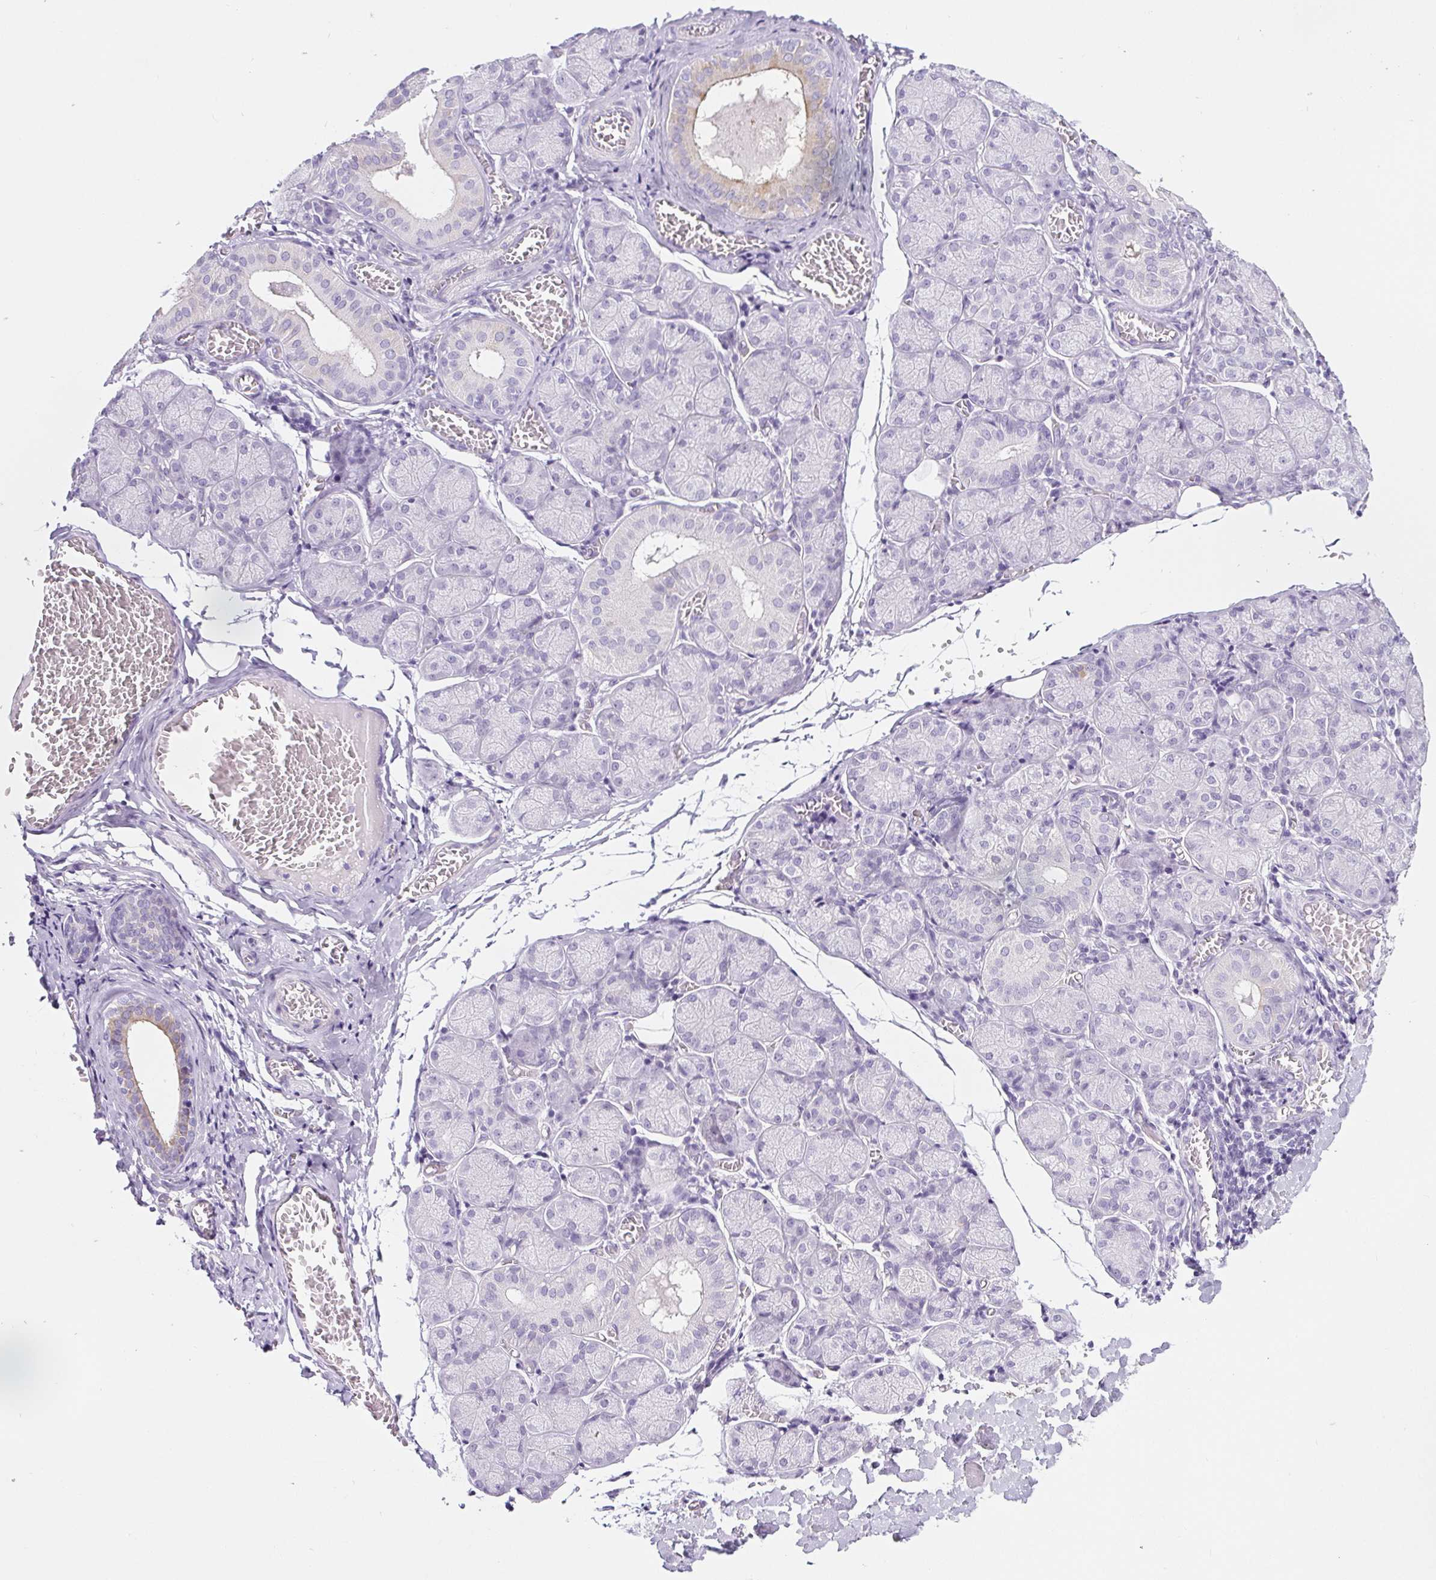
{"staining": {"intensity": "negative", "quantity": "none", "location": "none"}, "tissue": "salivary gland", "cell_type": "Glandular cells", "image_type": "normal", "snomed": [{"axis": "morphology", "description": "Normal tissue, NOS"}, {"axis": "topography", "description": "Salivary gland"}], "caption": "Immunohistochemistry photomicrograph of unremarkable salivary gland: salivary gland stained with DAB (3,3'-diaminobenzidine) reveals no significant protein expression in glandular cells.", "gene": "BCAS1", "patient": {"sex": "female", "age": 24}}